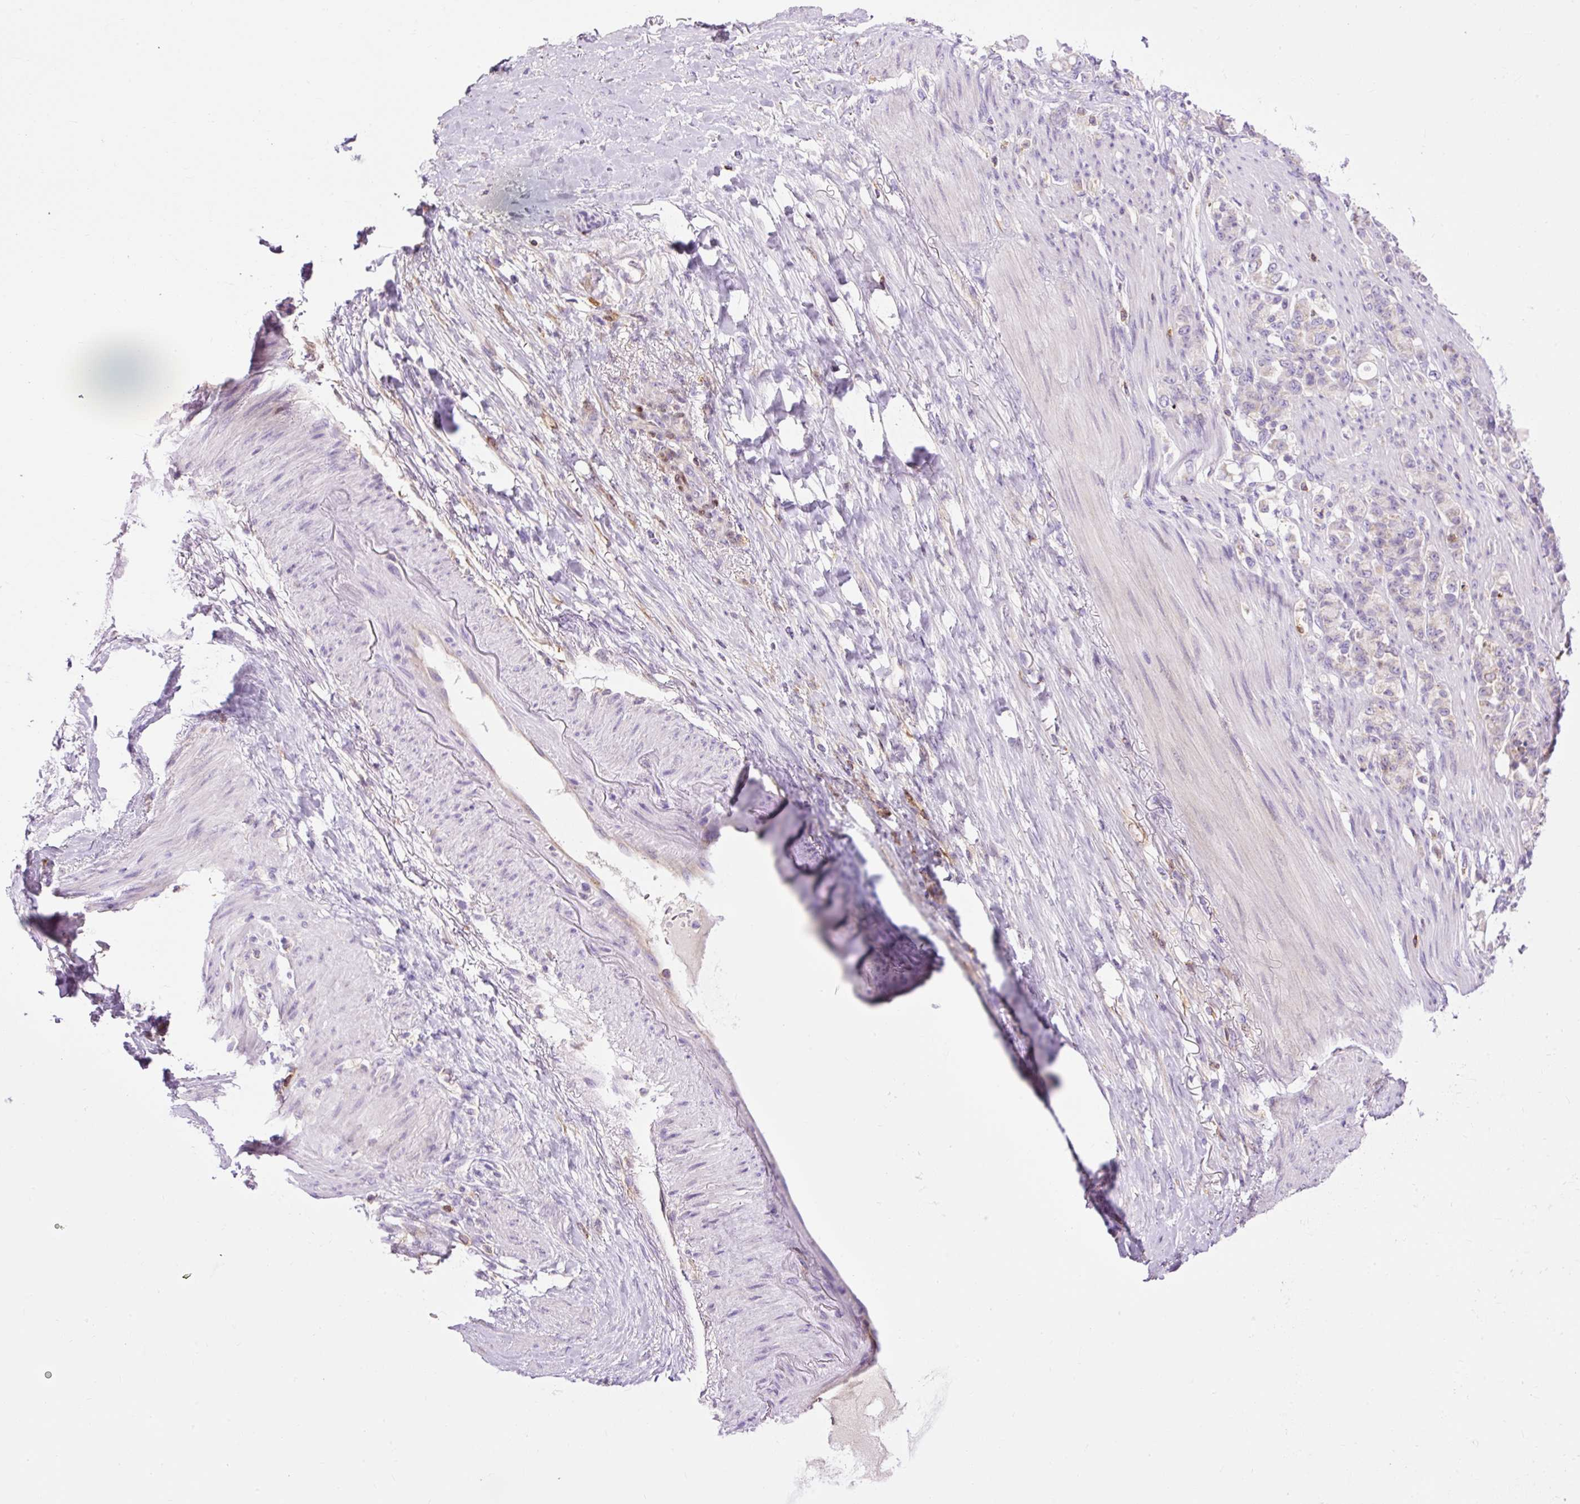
{"staining": {"intensity": "negative", "quantity": "none", "location": "none"}, "tissue": "stomach cancer", "cell_type": "Tumor cells", "image_type": "cancer", "snomed": [{"axis": "morphology", "description": "Normal tissue, NOS"}, {"axis": "morphology", "description": "Adenocarcinoma, NOS"}, {"axis": "topography", "description": "Stomach"}], "caption": "Image shows no protein positivity in tumor cells of stomach adenocarcinoma tissue.", "gene": "CD83", "patient": {"sex": "female", "age": 79}}